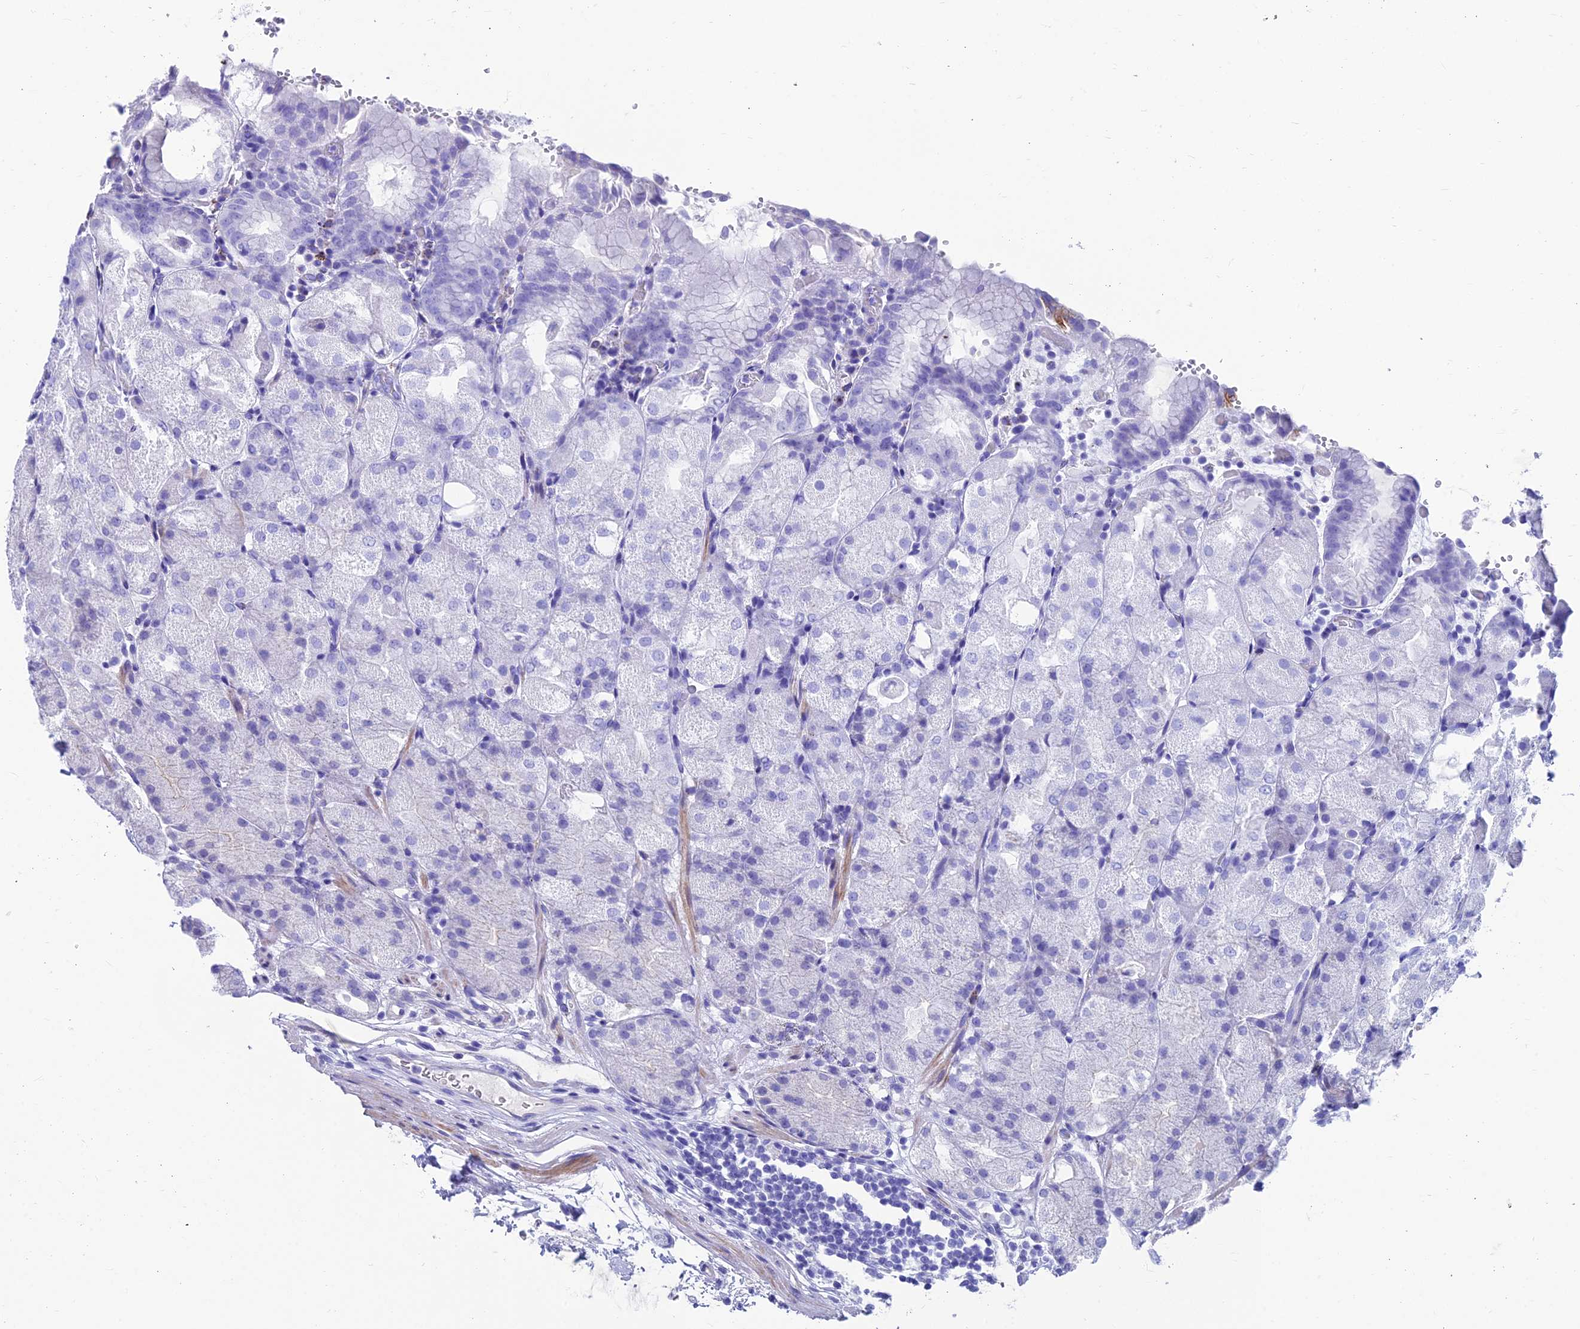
{"staining": {"intensity": "negative", "quantity": "none", "location": "none"}, "tissue": "stomach", "cell_type": "Glandular cells", "image_type": "normal", "snomed": [{"axis": "morphology", "description": "Normal tissue, NOS"}, {"axis": "topography", "description": "Stomach, upper"}, {"axis": "topography", "description": "Stomach, lower"}], "caption": "The micrograph exhibits no significant positivity in glandular cells of stomach. The staining is performed using DAB (3,3'-diaminobenzidine) brown chromogen with nuclei counter-stained in using hematoxylin.", "gene": "GNG11", "patient": {"sex": "male", "age": 62}}